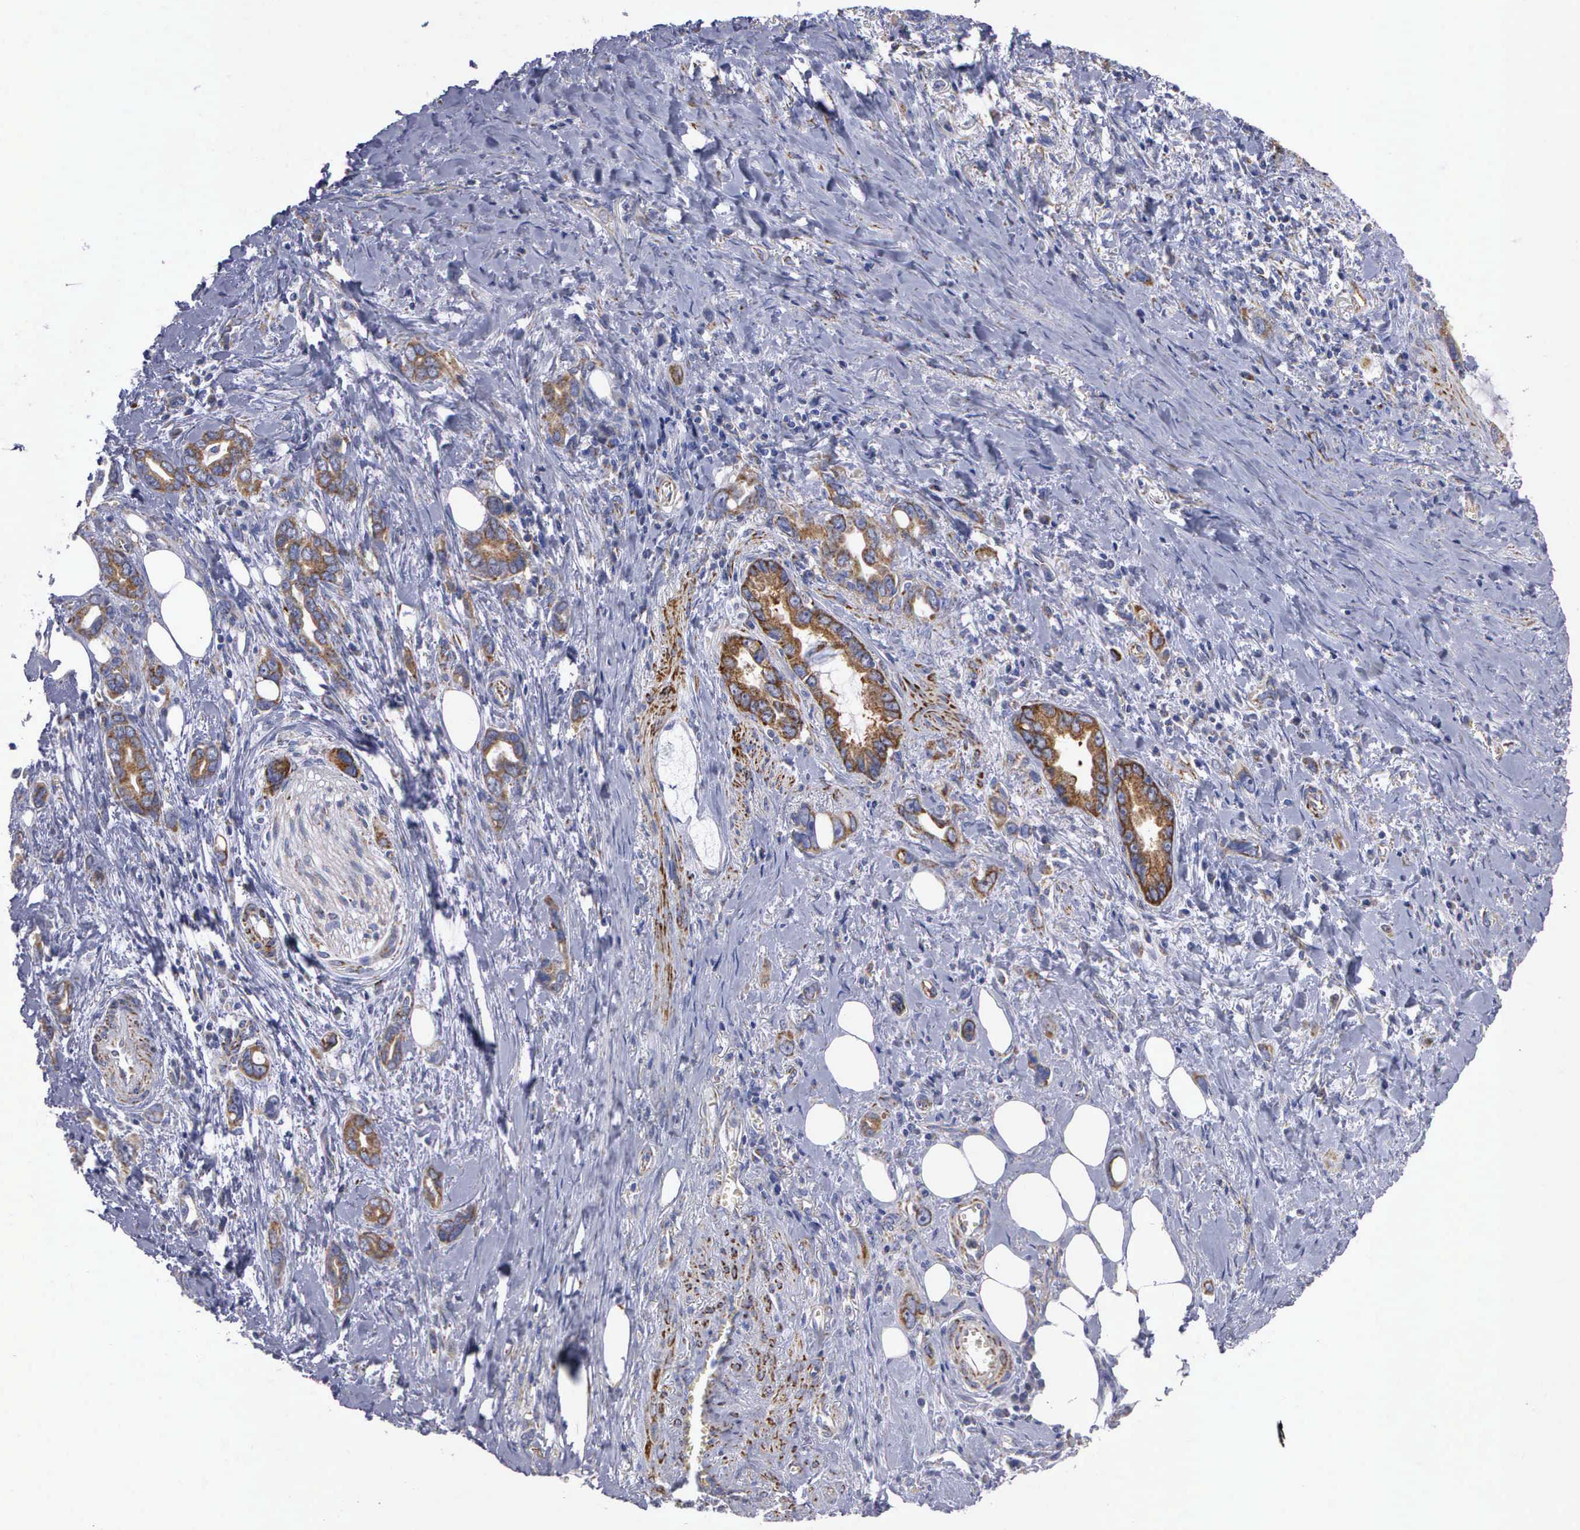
{"staining": {"intensity": "moderate", "quantity": ">75%", "location": "cytoplasmic/membranous"}, "tissue": "stomach cancer", "cell_type": "Tumor cells", "image_type": "cancer", "snomed": [{"axis": "morphology", "description": "Adenocarcinoma, NOS"}, {"axis": "topography", "description": "Stomach"}], "caption": "IHC image of neoplastic tissue: stomach cancer (adenocarcinoma) stained using immunohistochemistry demonstrates medium levels of moderate protein expression localized specifically in the cytoplasmic/membranous of tumor cells, appearing as a cytoplasmic/membranous brown color.", "gene": "APOOL", "patient": {"sex": "male", "age": 78}}